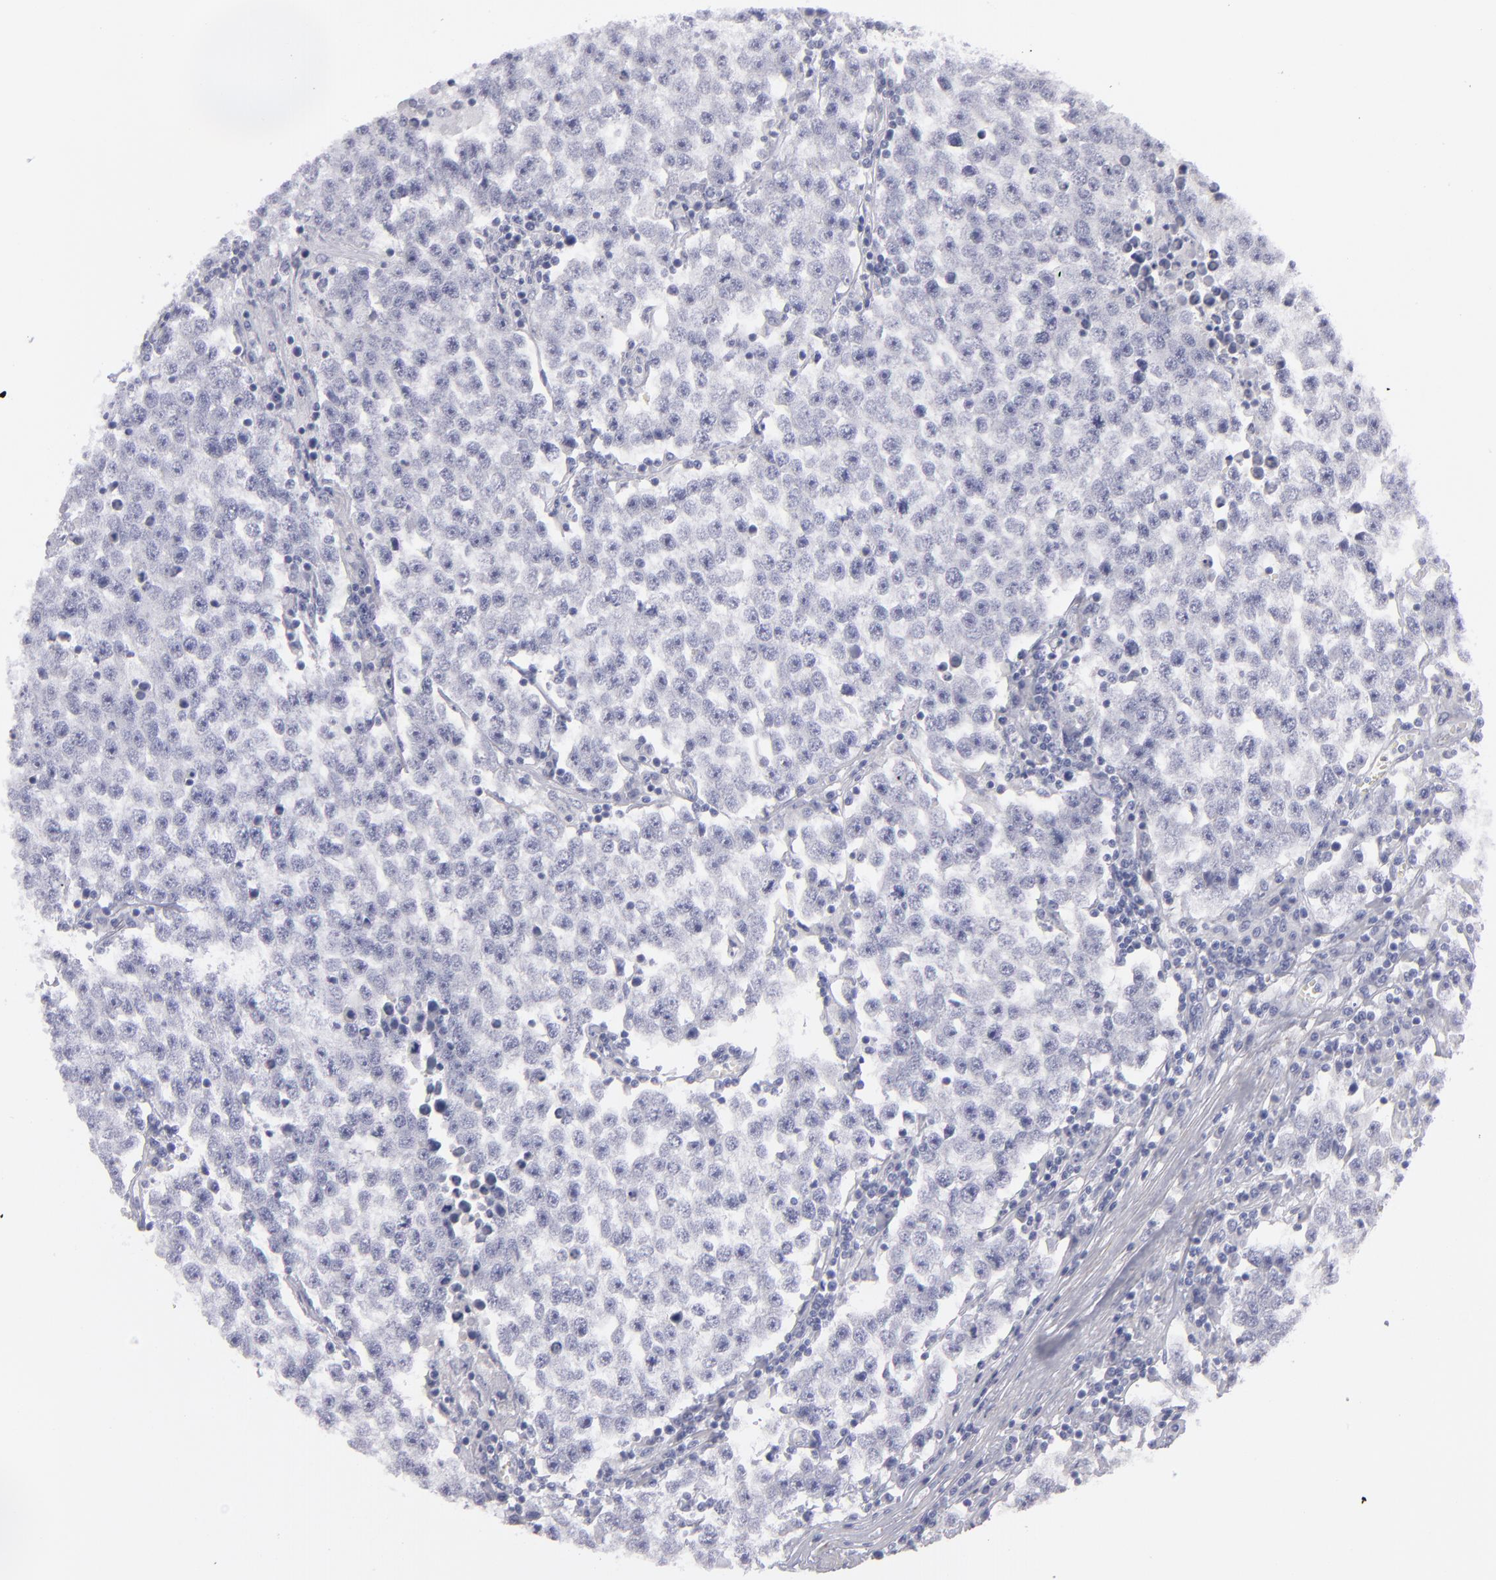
{"staining": {"intensity": "negative", "quantity": "none", "location": "none"}, "tissue": "testis cancer", "cell_type": "Tumor cells", "image_type": "cancer", "snomed": [{"axis": "morphology", "description": "Seminoma, NOS"}, {"axis": "topography", "description": "Testis"}], "caption": "Testis cancer stained for a protein using IHC reveals no staining tumor cells.", "gene": "MYH11", "patient": {"sex": "male", "age": 36}}